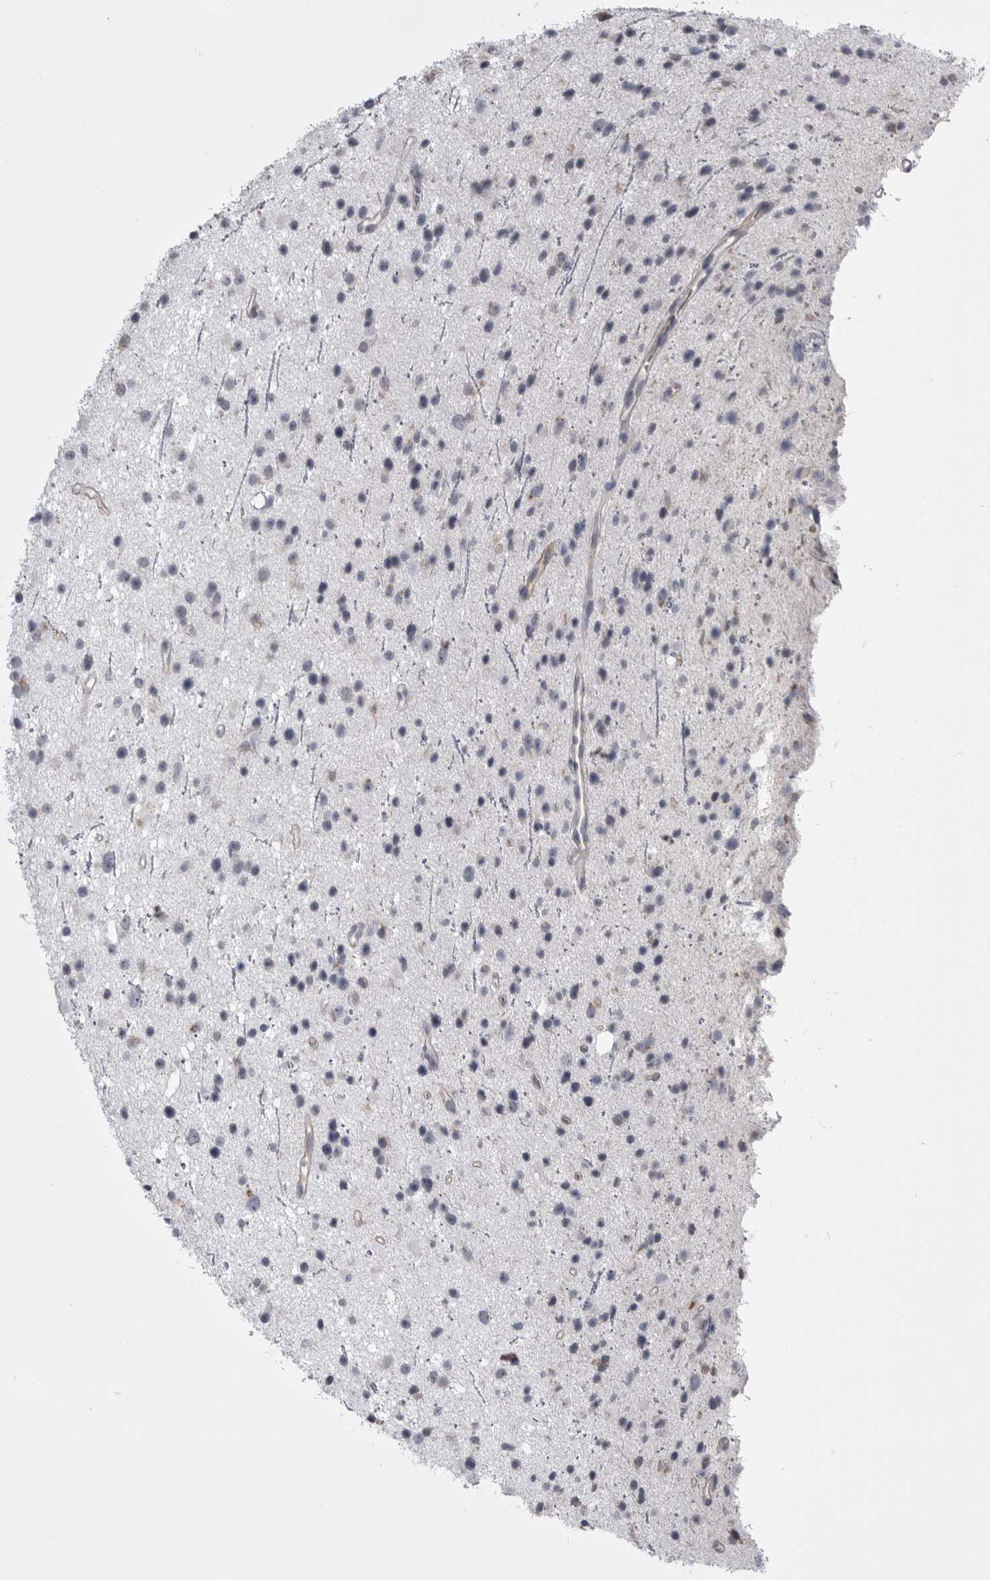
{"staining": {"intensity": "negative", "quantity": "none", "location": "none"}, "tissue": "glioma", "cell_type": "Tumor cells", "image_type": "cancer", "snomed": [{"axis": "morphology", "description": "Glioma, malignant, Low grade"}, {"axis": "topography", "description": "Cerebral cortex"}], "caption": "This is an immunohistochemistry (IHC) photomicrograph of glioma. There is no expression in tumor cells.", "gene": "OPLAH", "patient": {"sex": "female", "age": 39}}